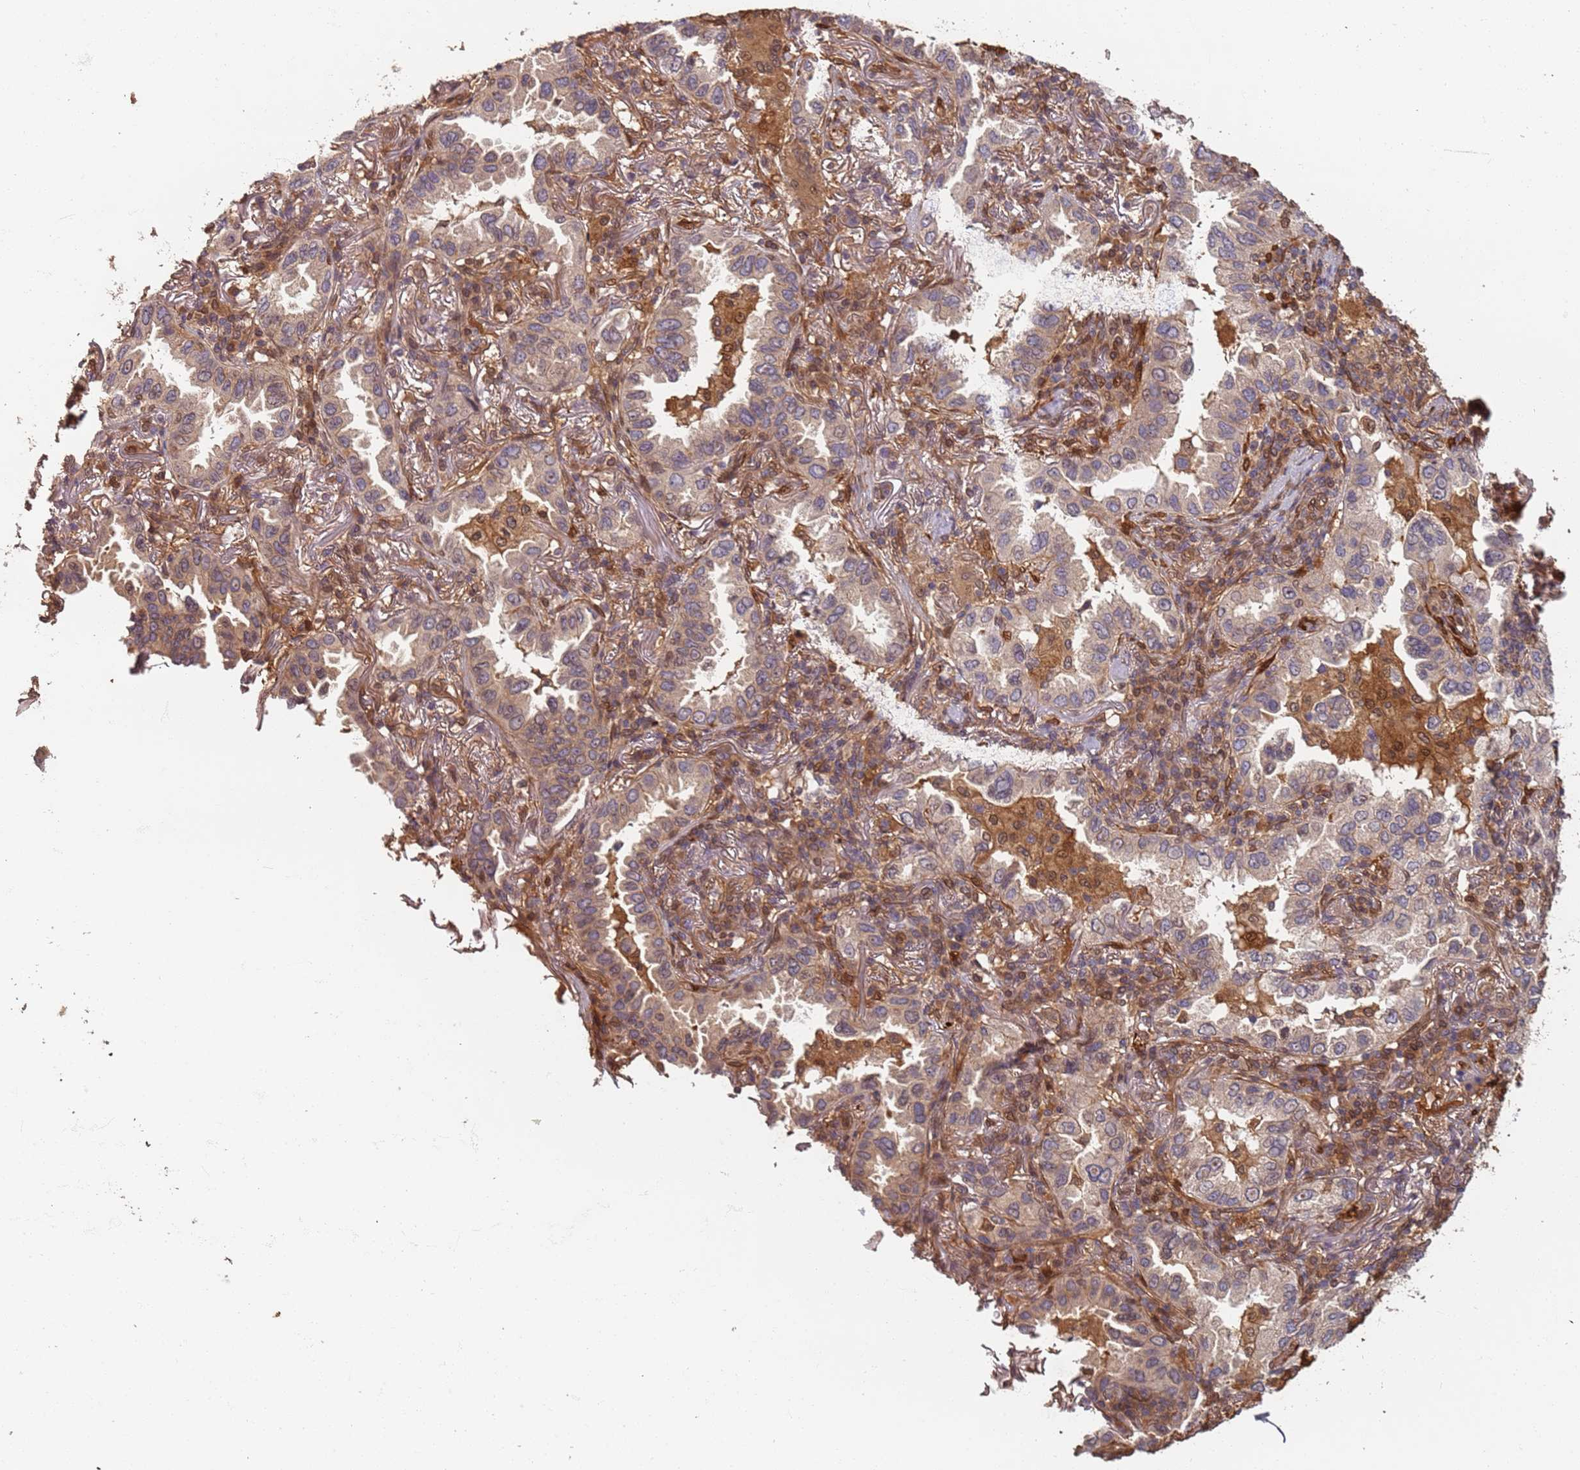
{"staining": {"intensity": "weak", "quantity": ">75%", "location": "cytoplasmic/membranous,nuclear"}, "tissue": "lung cancer", "cell_type": "Tumor cells", "image_type": "cancer", "snomed": [{"axis": "morphology", "description": "Adenocarcinoma, NOS"}, {"axis": "topography", "description": "Lung"}], "caption": "Weak cytoplasmic/membranous and nuclear positivity for a protein is identified in about >75% of tumor cells of lung cancer using immunohistochemistry (IHC).", "gene": "SDCCAG8", "patient": {"sex": "female", "age": 69}}